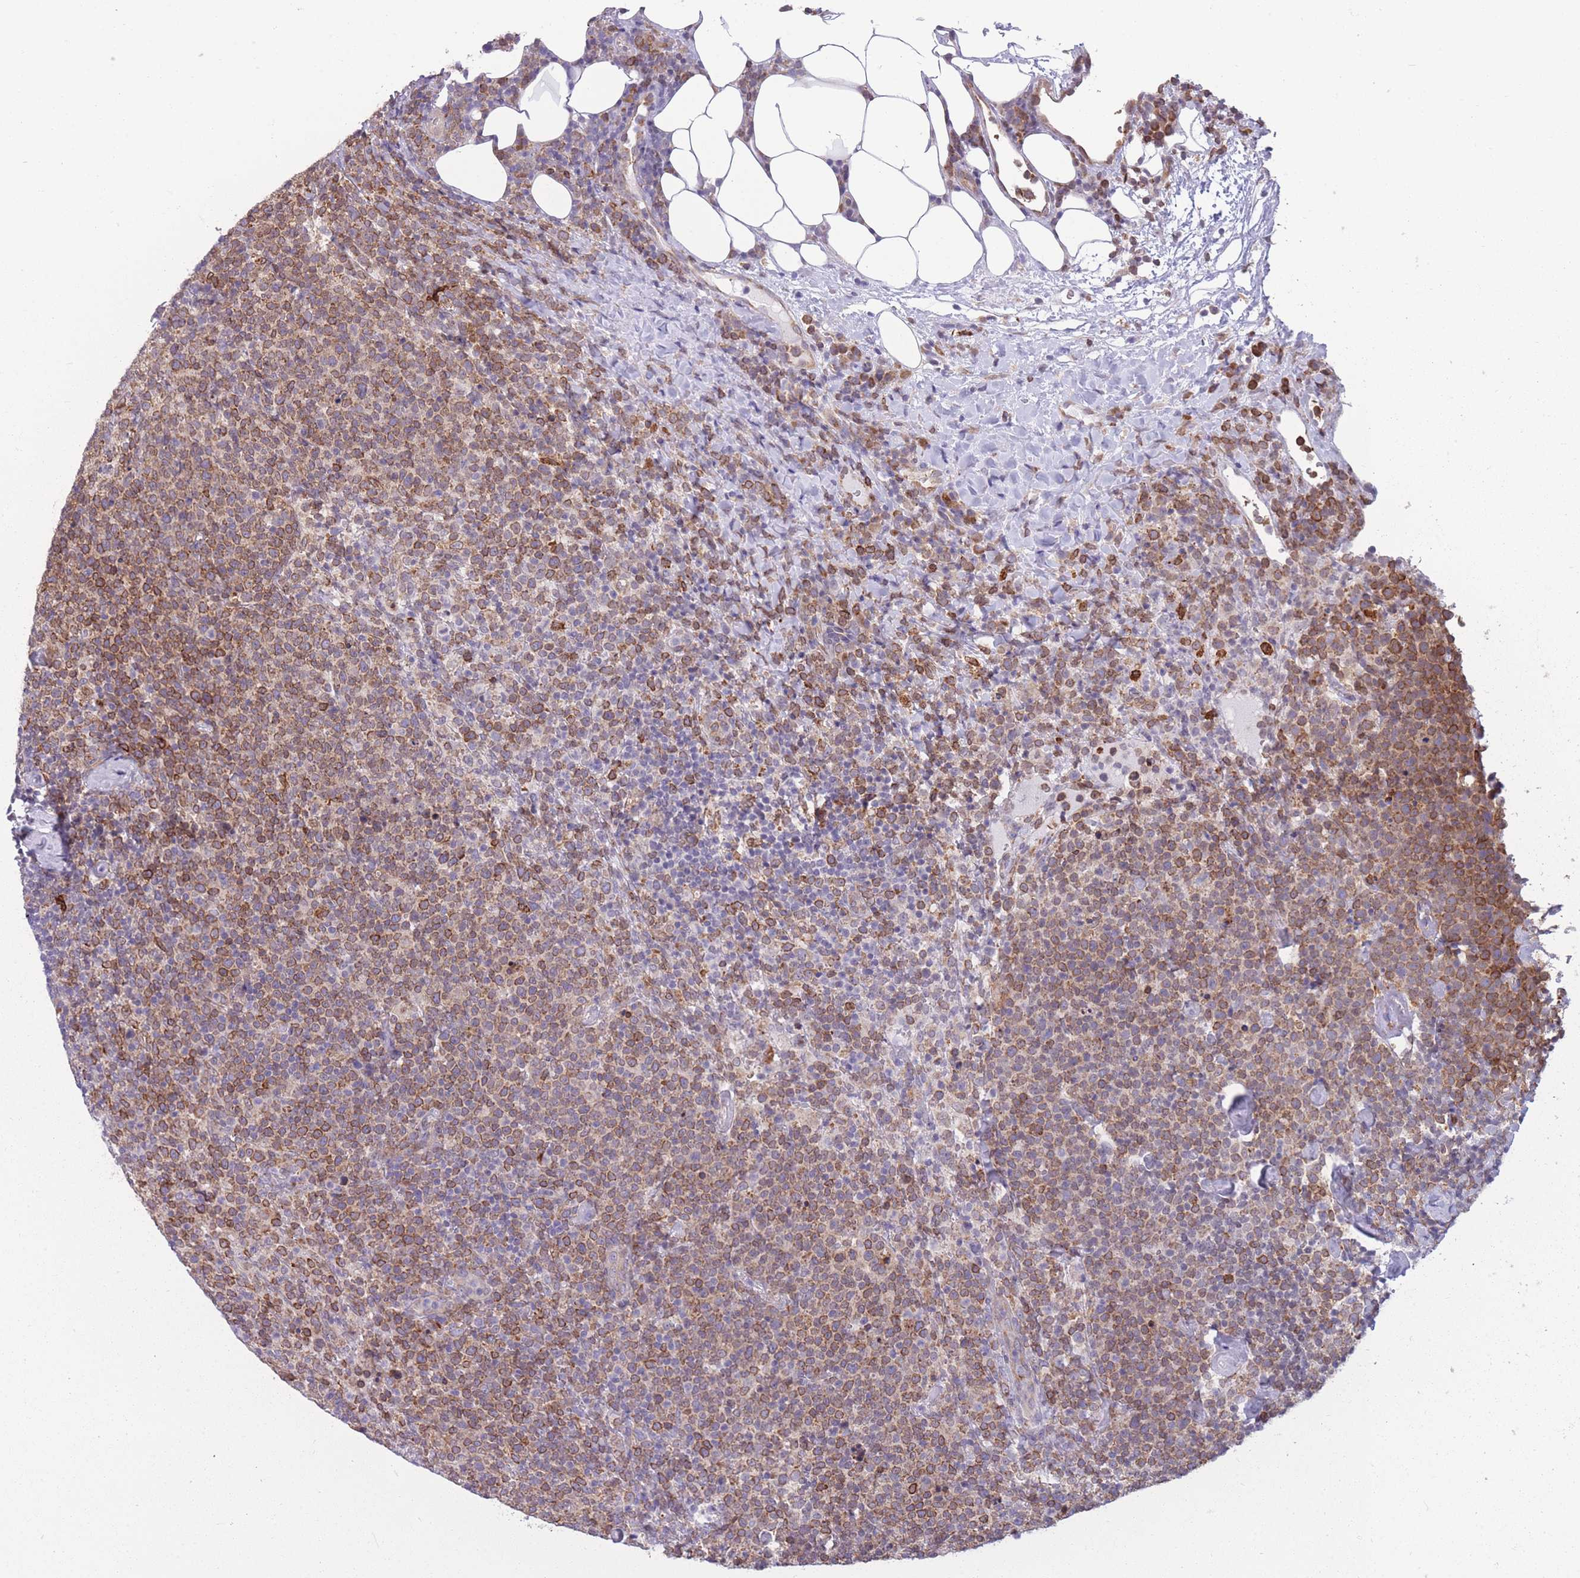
{"staining": {"intensity": "moderate", "quantity": ">75%", "location": "cytoplasmic/membranous"}, "tissue": "lymphoma", "cell_type": "Tumor cells", "image_type": "cancer", "snomed": [{"axis": "morphology", "description": "Malignant lymphoma, non-Hodgkin's type, High grade"}, {"axis": "topography", "description": "Lymph node"}], "caption": "Protein expression analysis of lymphoma exhibits moderate cytoplasmic/membranous expression in about >75% of tumor cells. (DAB IHC, brown staining for protein, blue staining for nuclei).", "gene": "TMEM121", "patient": {"sex": "male", "age": 61}}